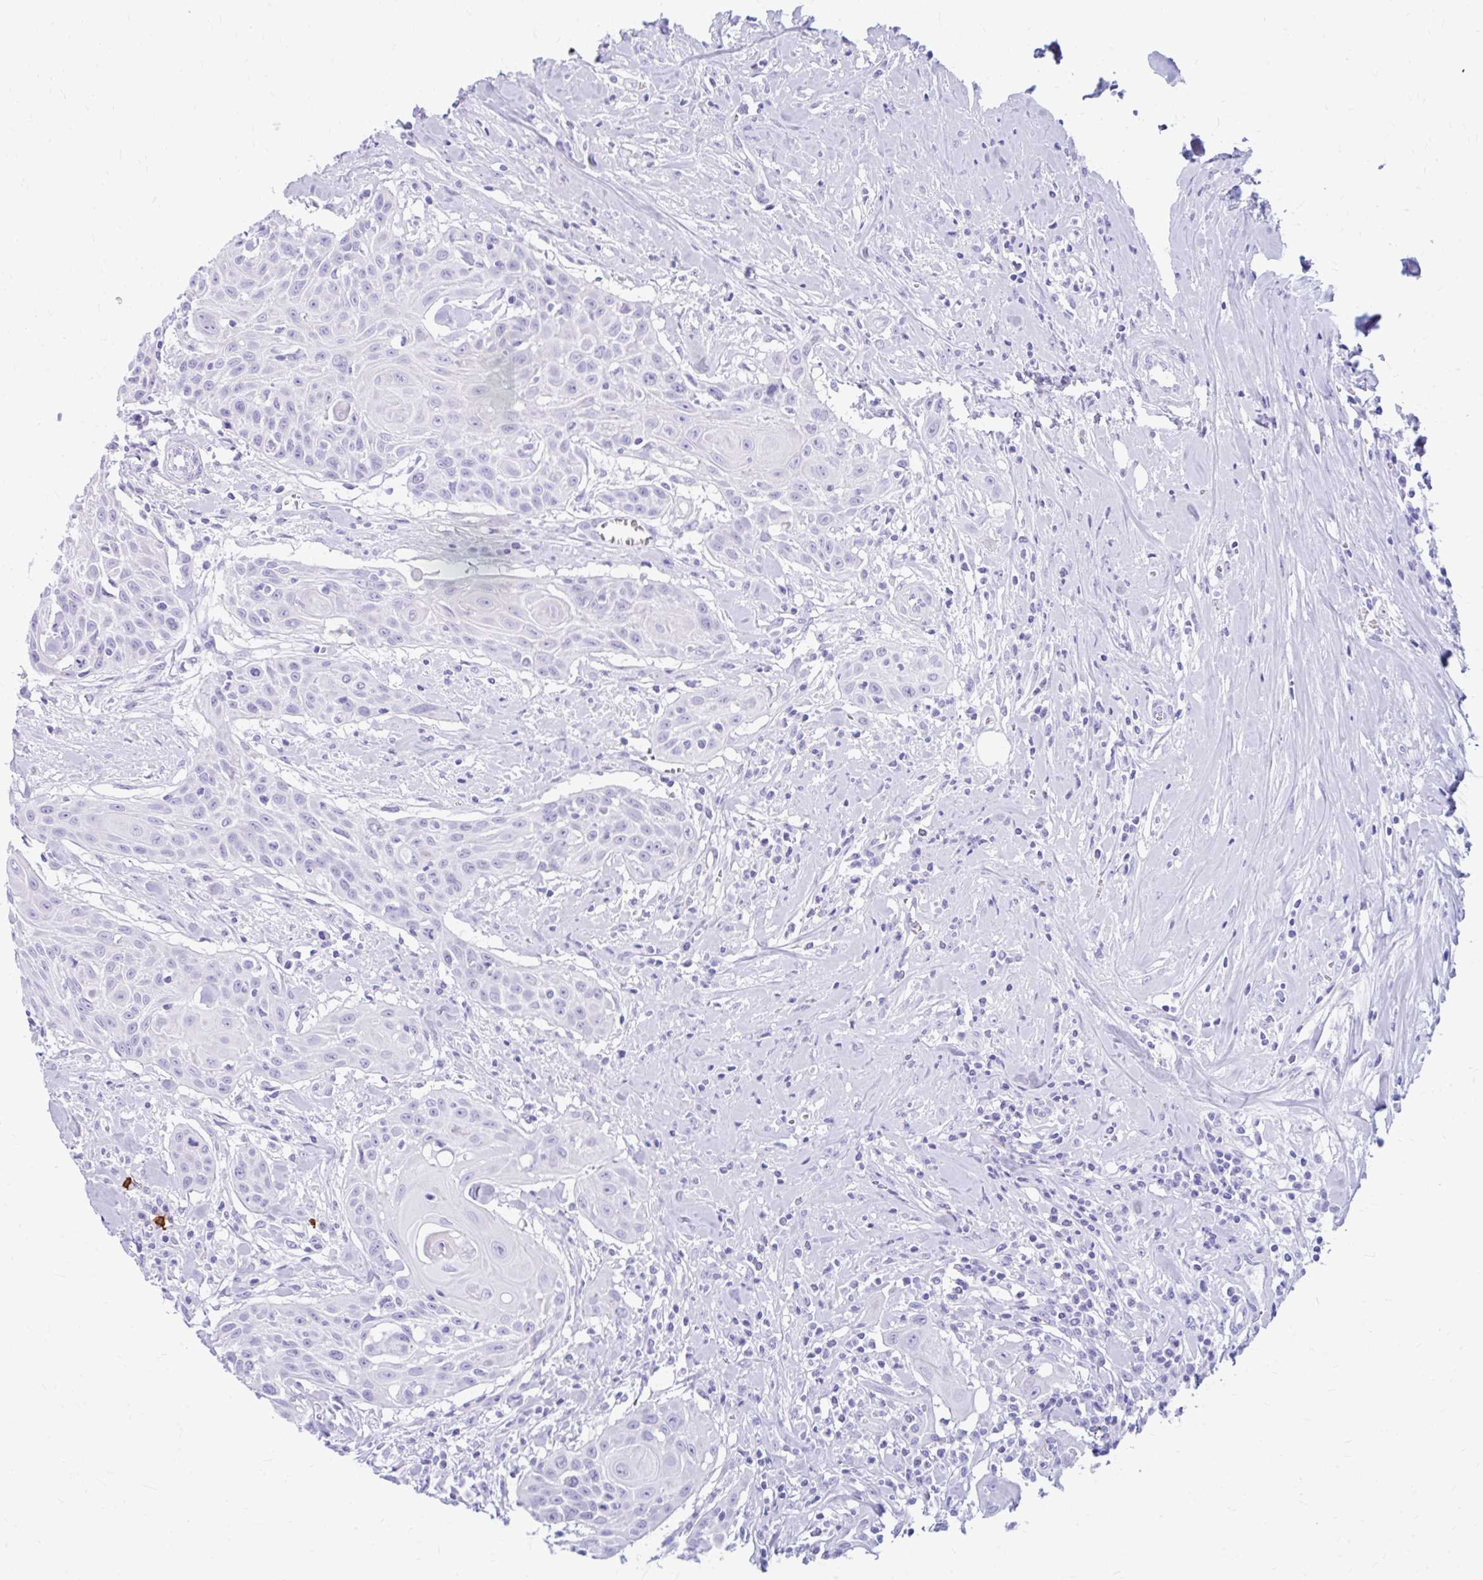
{"staining": {"intensity": "negative", "quantity": "none", "location": "none"}, "tissue": "head and neck cancer", "cell_type": "Tumor cells", "image_type": "cancer", "snomed": [{"axis": "morphology", "description": "Squamous cell carcinoma, NOS"}, {"axis": "topography", "description": "Lymph node"}, {"axis": "topography", "description": "Salivary gland"}, {"axis": "topography", "description": "Head-Neck"}], "caption": "Tumor cells show no significant protein positivity in squamous cell carcinoma (head and neck). (Stains: DAB immunohistochemistry with hematoxylin counter stain, Microscopy: brightfield microscopy at high magnification).", "gene": "NSG2", "patient": {"sex": "female", "age": 74}}